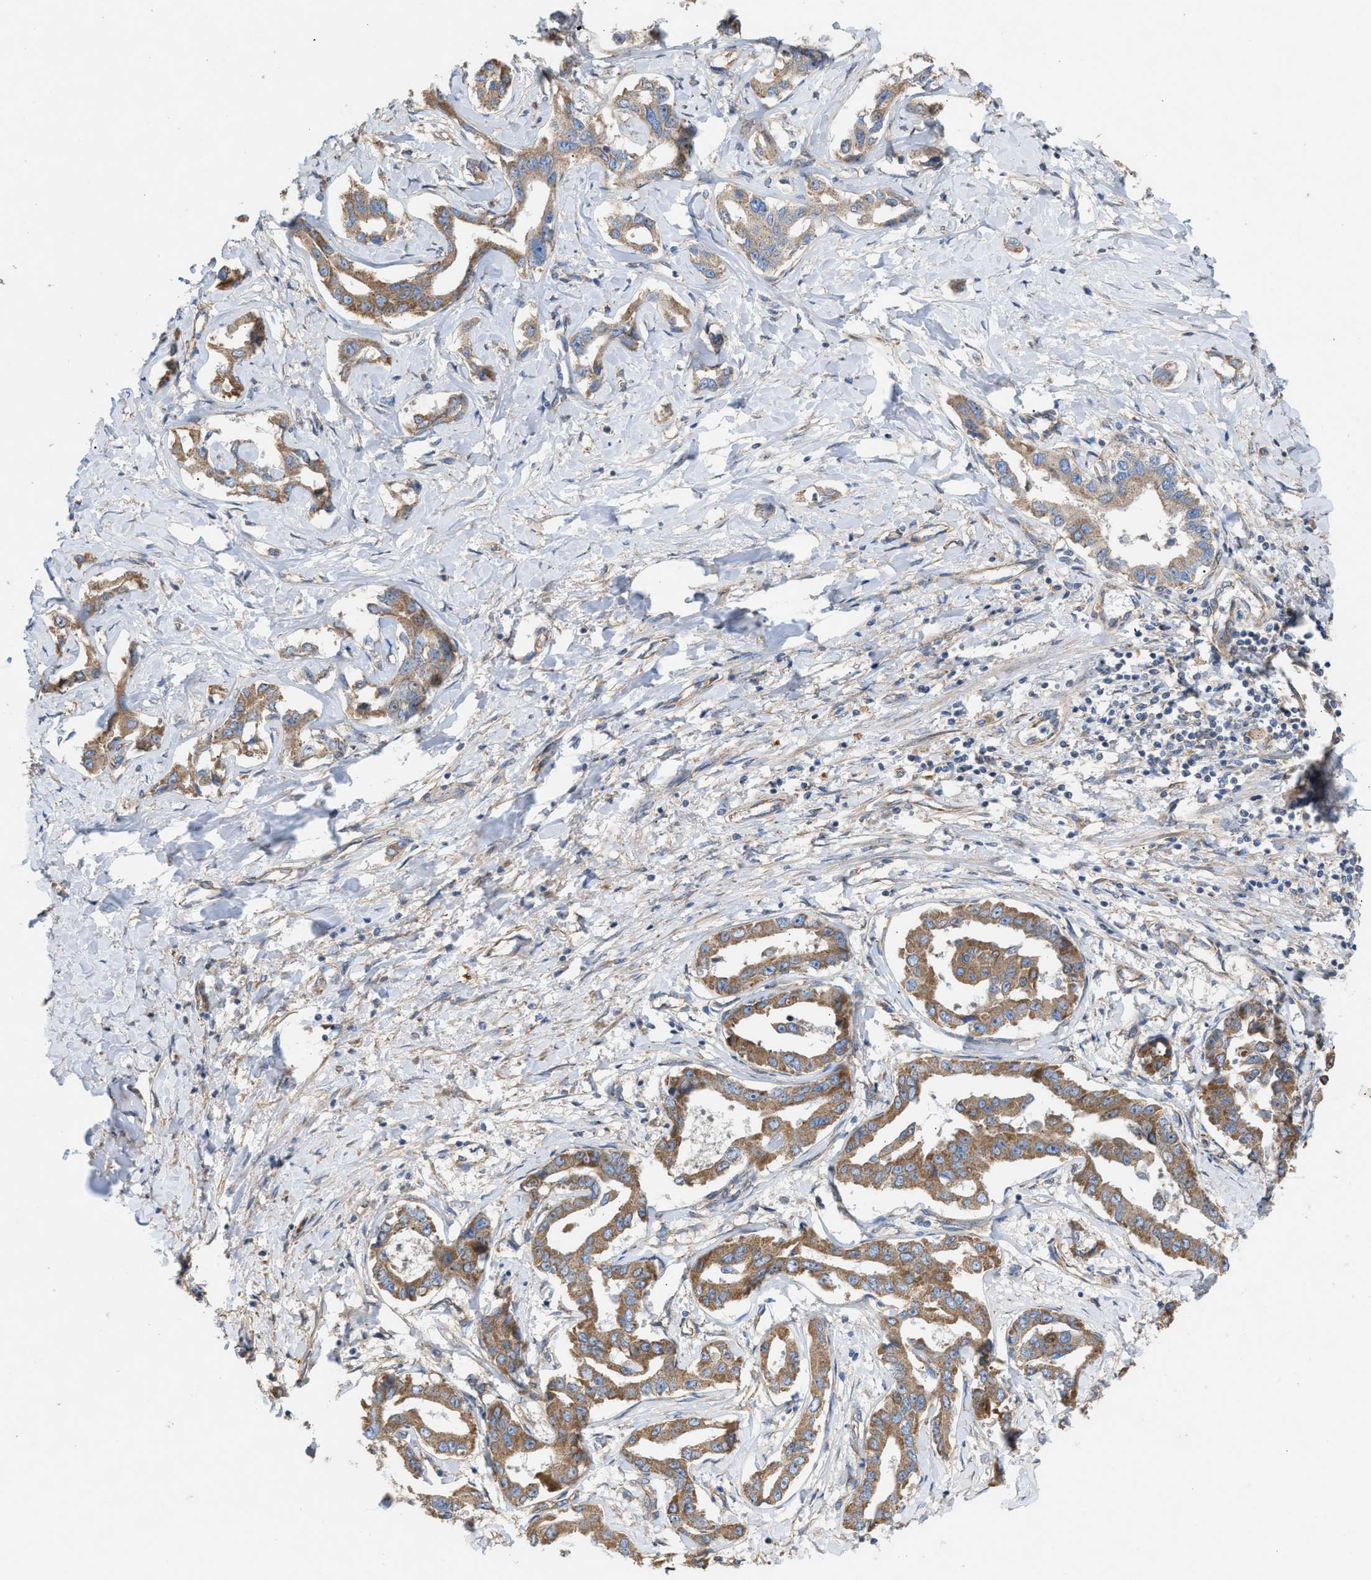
{"staining": {"intensity": "moderate", "quantity": ">75%", "location": "cytoplasmic/membranous"}, "tissue": "liver cancer", "cell_type": "Tumor cells", "image_type": "cancer", "snomed": [{"axis": "morphology", "description": "Cholangiocarcinoma"}, {"axis": "topography", "description": "Liver"}], "caption": "The image shows staining of liver cancer, revealing moderate cytoplasmic/membranous protein expression (brown color) within tumor cells.", "gene": "OXSM", "patient": {"sex": "male", "age": 59}}